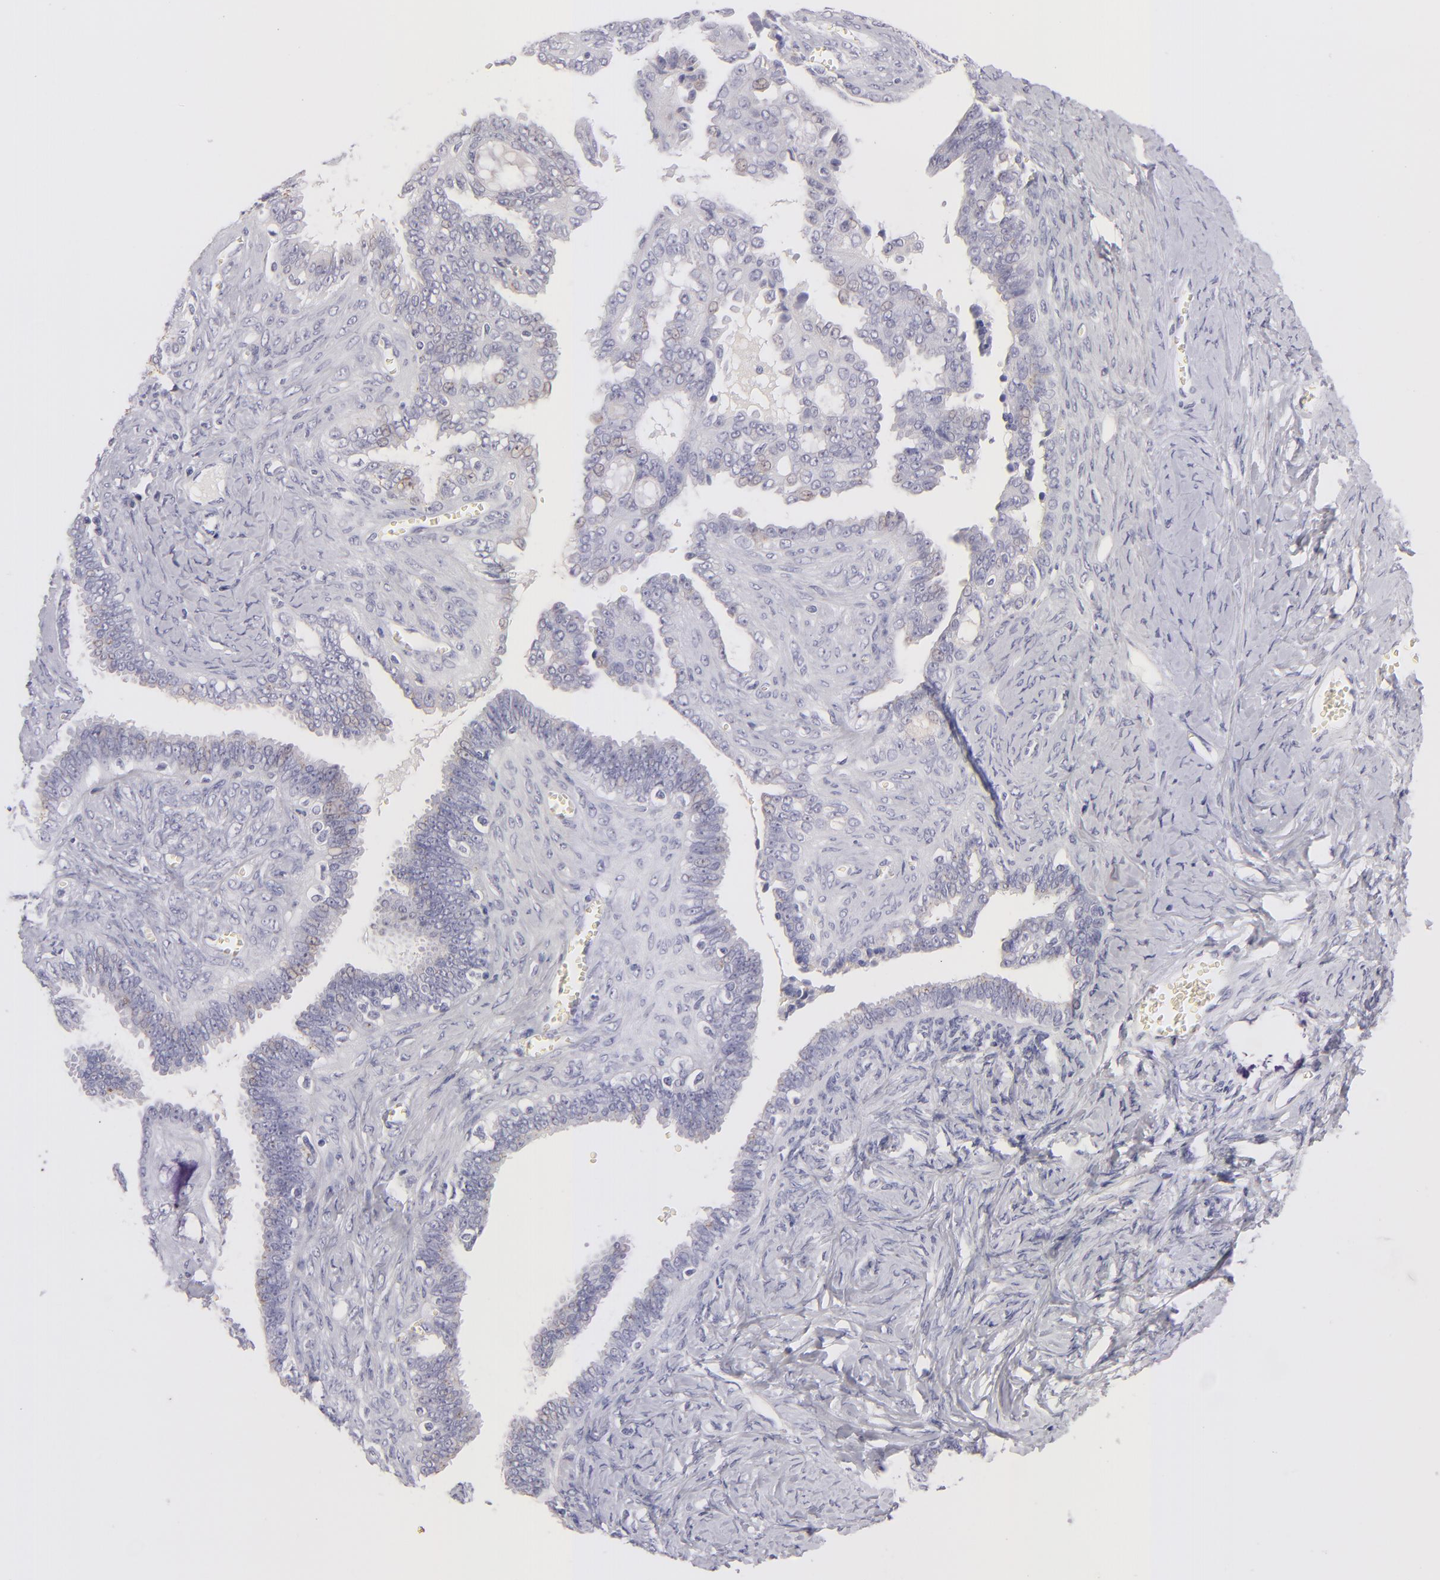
{"staining": {"intensity": "negative", "quantity": "none", "location": "none"}, "tissue": "ovarian cancer", "cell_type": "Tumor cells", "image_type": "cancer", "snomed": [{"axis": "morphology", "description": "Cystadenocarcinoma, serous, NOS"}, {"axis": "topography", "description": "Ovary"}], "caption": "Micrograph shows no significant protein positivity in tumor cells of serous cystadenocarcinoma (ovarian). (Stains: DAB (3,3'-diaminobenzidine) immunohistochemistry with hematoxylin counter stain, Microscopy: brightfield microscopy at high magnification).", "gene": "TNNC1", "patient": {"sex": "female", "age": 71}}